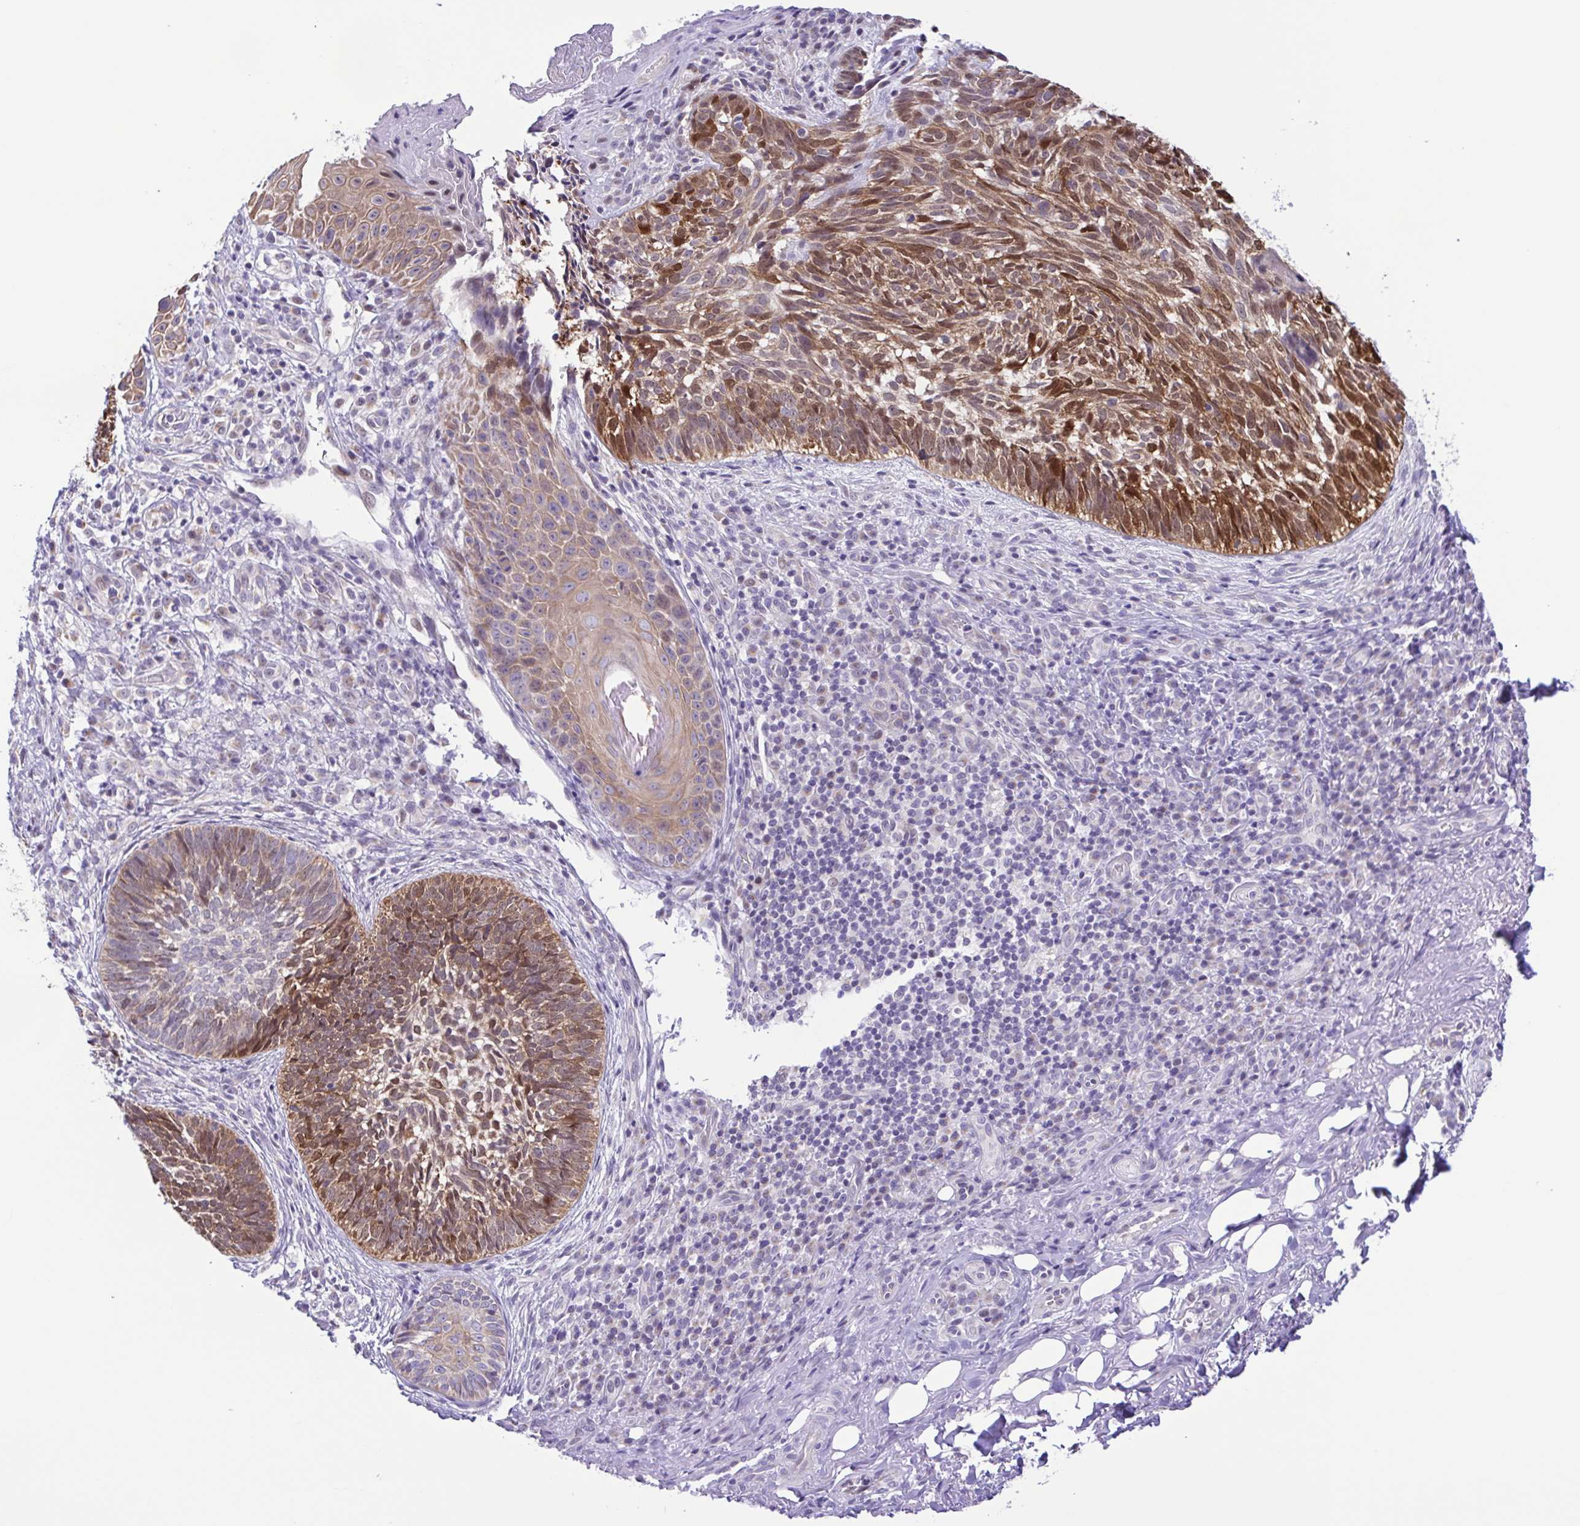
{"staining": {"intensity": "moderate", "quantity": "25%-75%", "location": "cytoplasmic/membranous"}, "tissue": "skin cancer", "cell_type": "Tumor cells", "image_type": "cancer", "snomed": [{"axis": "morphology", "description": "Basal cell carcinoma"}, {"axis": "topography", "description": "Skin"}], "caption": "Approximately 25%-75% of tumor cells in human skin cancer display moderate cytoplasmic/membranous protein staining as visualized by brown immunohistochemical staining.", "gene": "TGM3", "patient": {"sex": "male", "age": 65}}